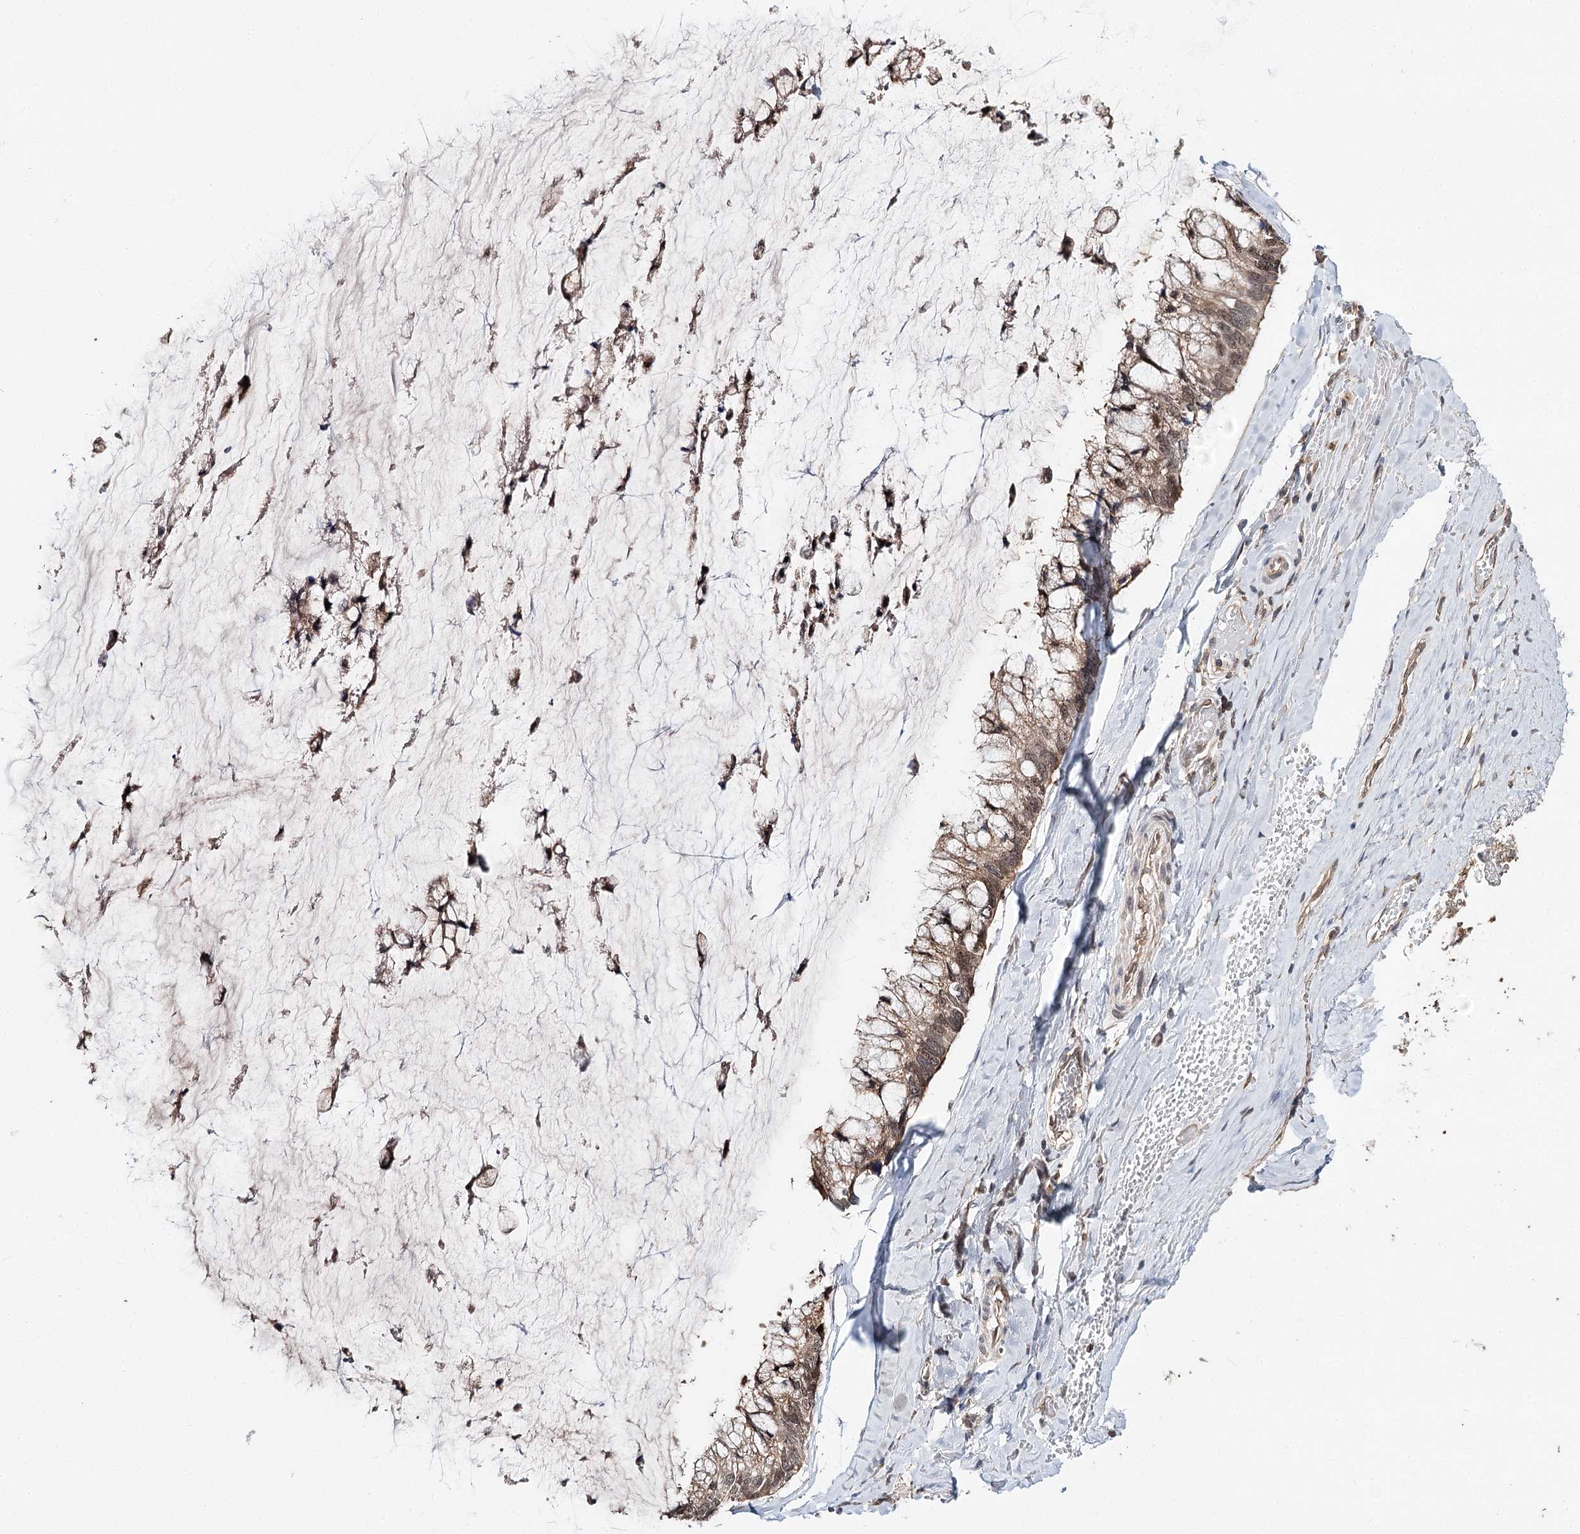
{"staining": {"intensity": "weak", "quantity": ">75%", "location": "cytoplasmic/membranous,nuclear"}, "tissue": "ovarian cancer", "cell_type": "Tumor cells", "image_type": "cancer", "snomed": [{"axis": "morphology", "description": "Cystadenocarcinoma, mucinous, NOS"}, {"axis": "topography", "description": "Ovary"}], "caption": "Mucinous cystadenocarcinoma (ovarian) stained with a protein marker shows weak staining in tumor cells.", "gene": "NOPCHAP1", "patient": {"sex": "female", "age": 39}}